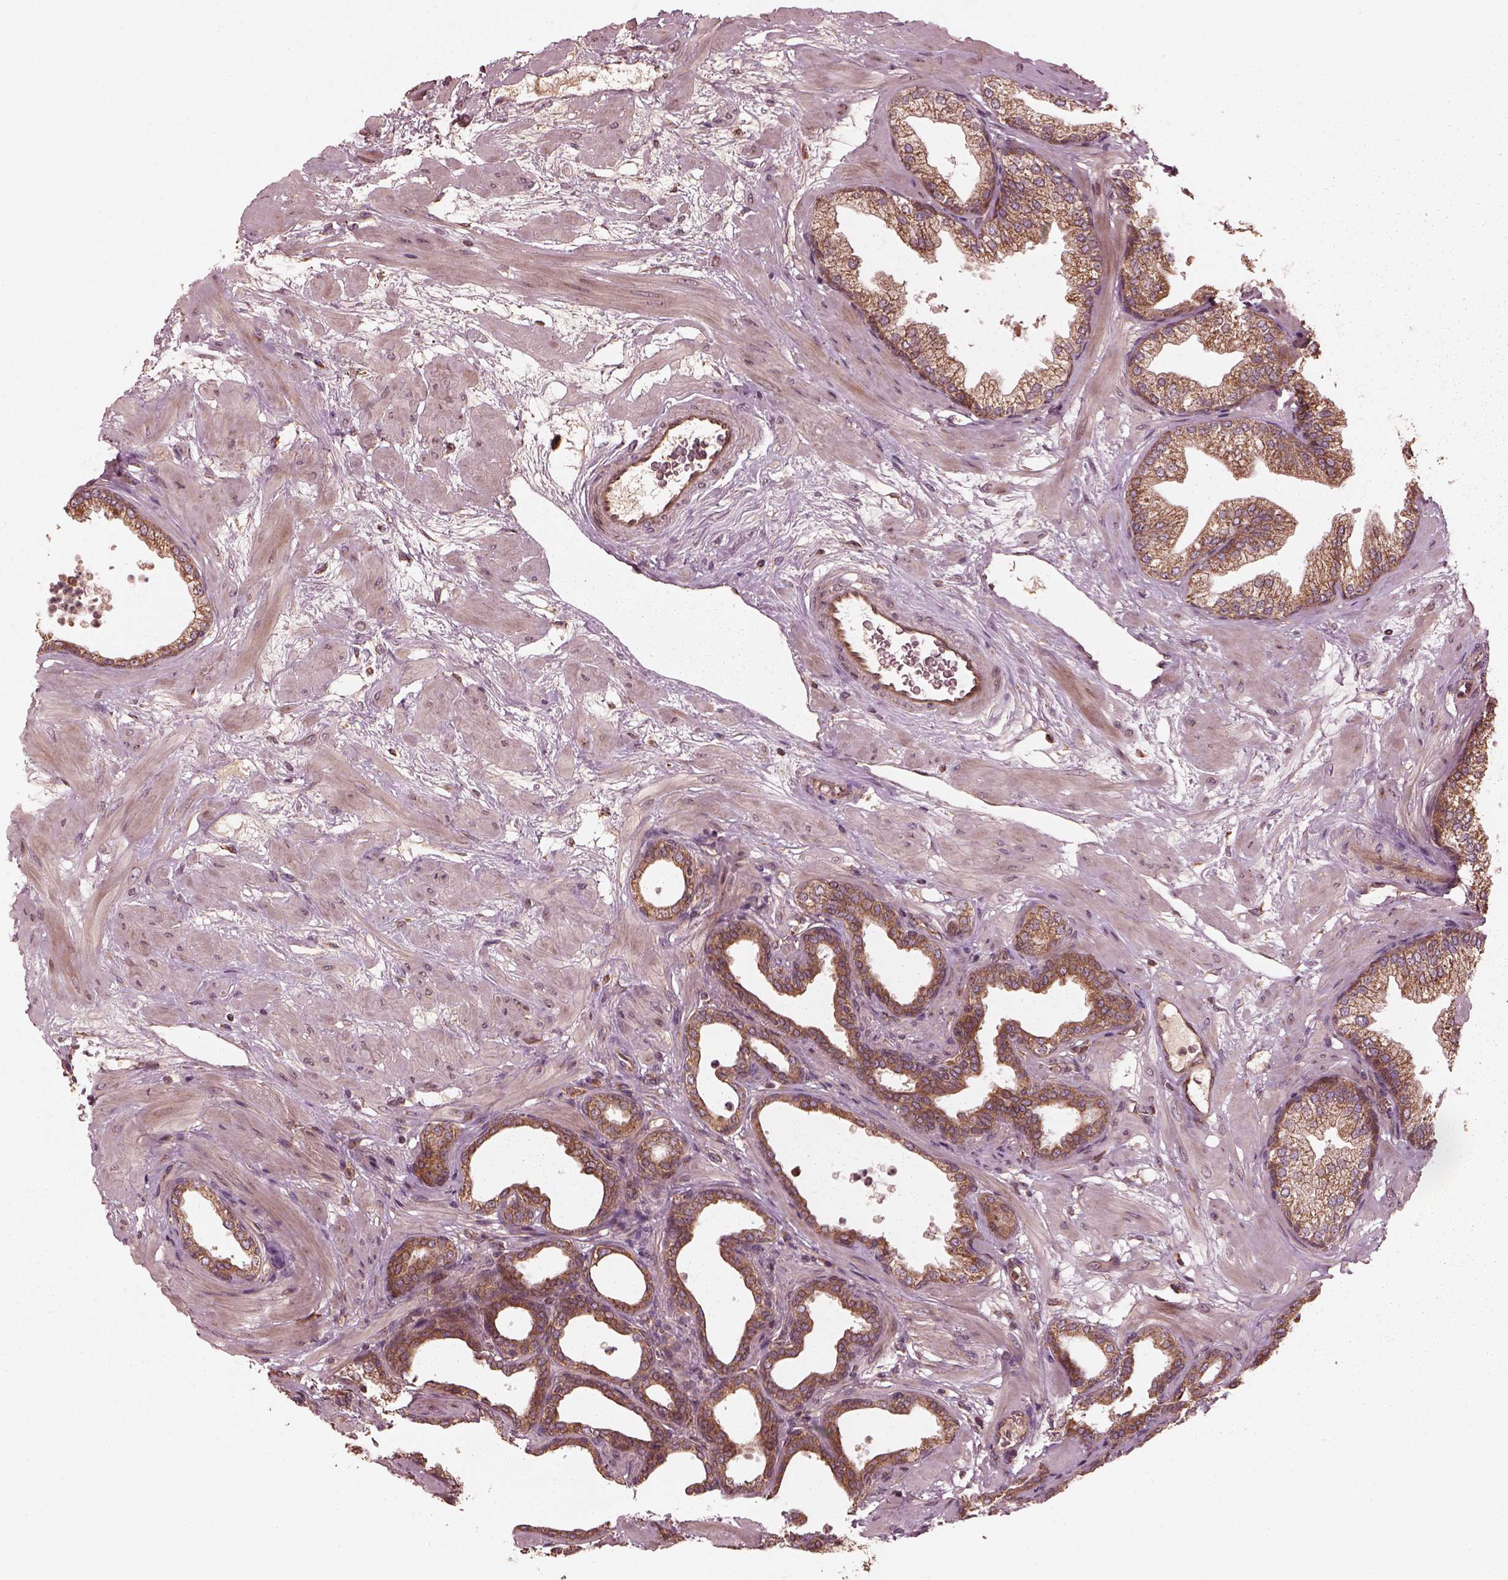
{"staining": {"intensity": "moderate", "quantity": ">75%", "location": "cytoplasmic/membranous"}, "tissue": "prostate", "cell_type": "Glandular cells", "image_type": "normal", "snomed": [{"axis": "morphology", "description": "Normal tissue, NOS"}, {"axis": "topography", "description": "Prostate"}], "caption": "Prostate stained with DAB immunohistochemistry displays medium levels of moderate cytoplasmic/membranous expression in about >75% of glandular cells. The protein is shown in brown color, while the nuclei are stained blue.", "gene": "PIK3R2", "patient": {"sex": "male", "age": 37}}